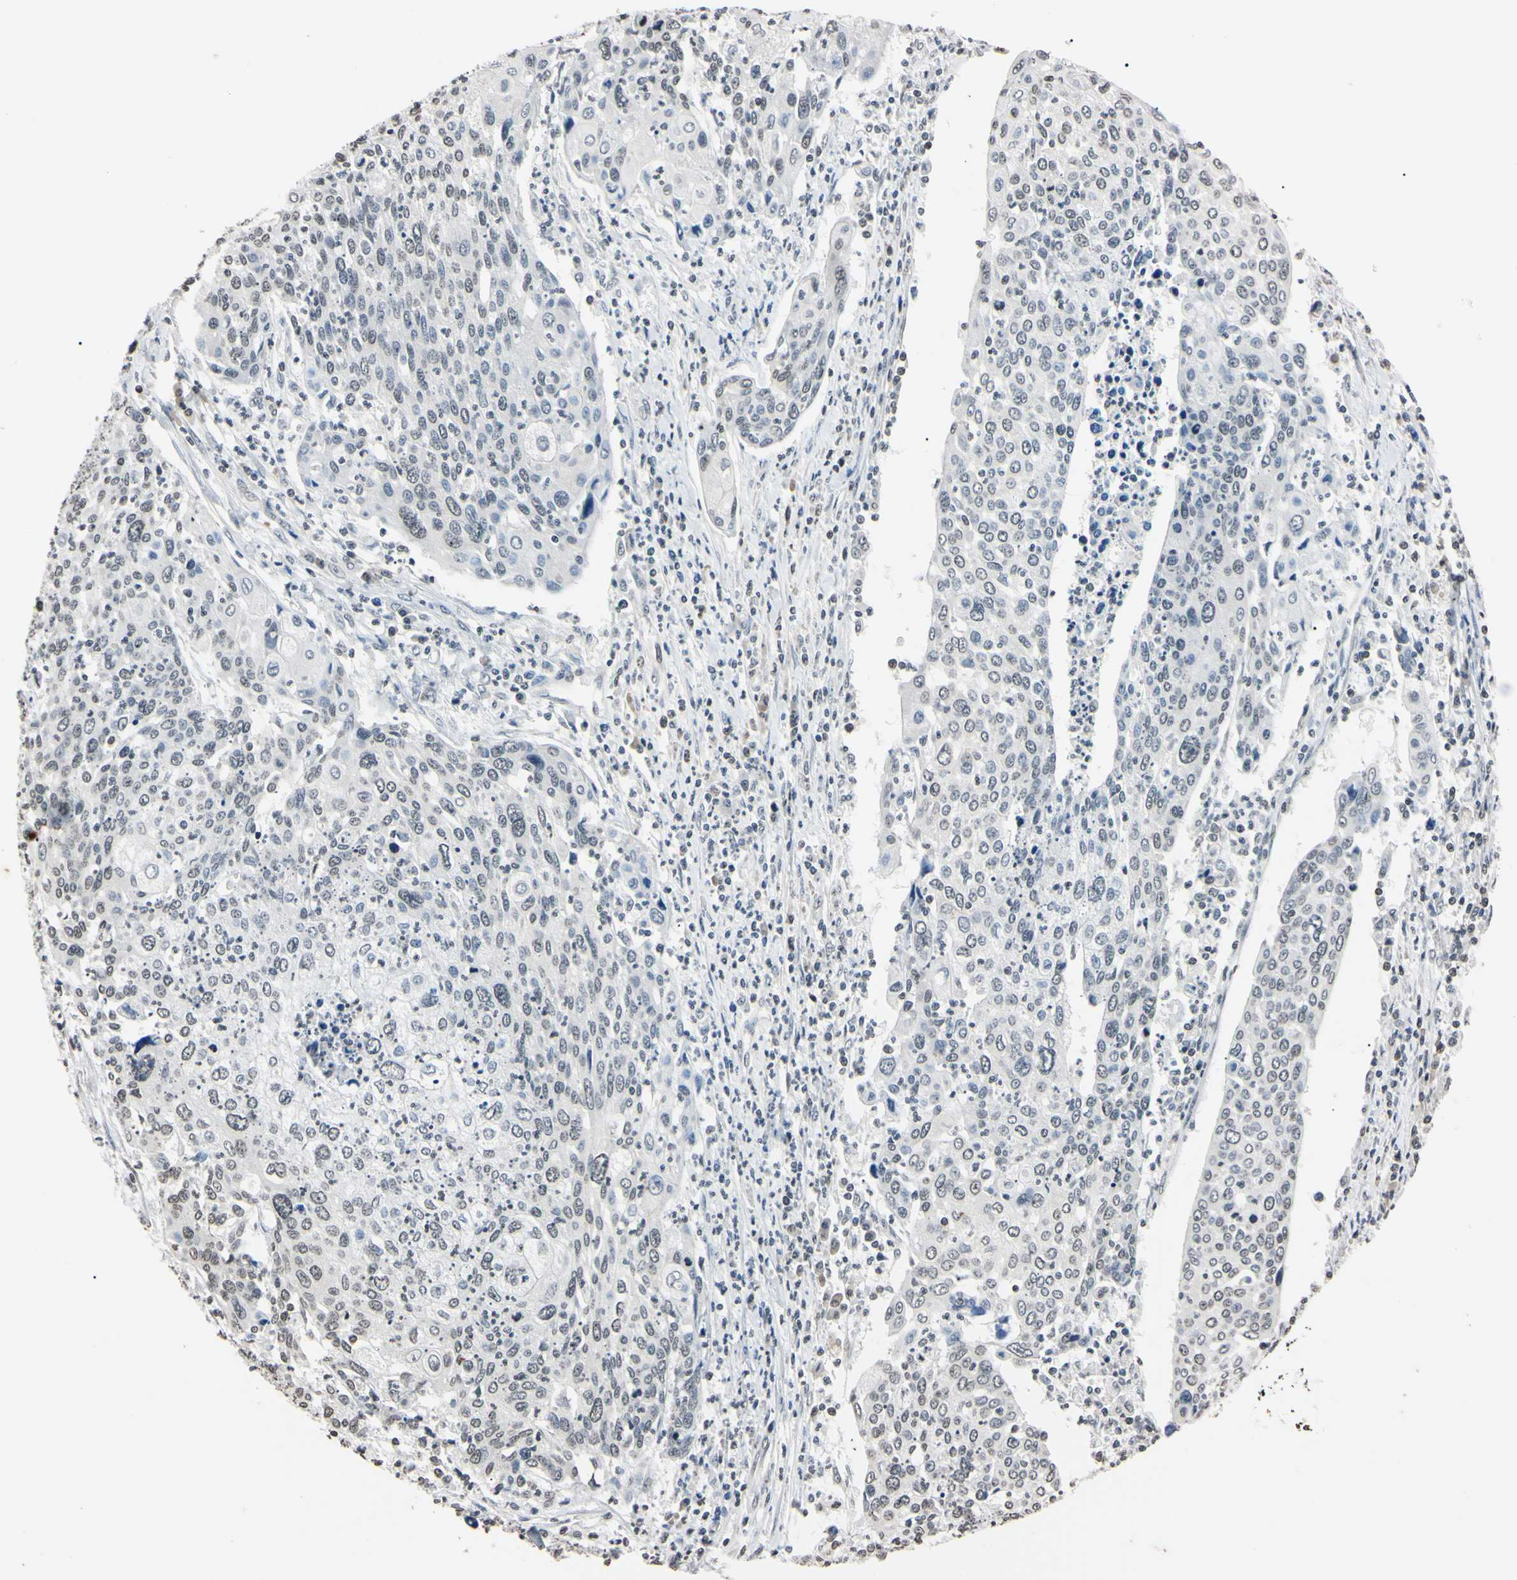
{"staining": {"intensity": "weak", "quantity": "<25%", "location": "nuclear"}, "tissue": "cervical cancer", "cell_type": "Tumor cells", "image_type": "cancer", "snomed": [{"axis": "morphology", "description": "Squamous cell carcinoma, NOS"}, {"axis": "topography", "description": "Cervix"}], "caption": "High power microscopy micrograph of an IHC histopathology image of cervical cancer (squamous cell carcinoma), revealing no significant expression in tumor cells.", "gene": "CDC45", "patient": {"sex": "female", "age": 40}}